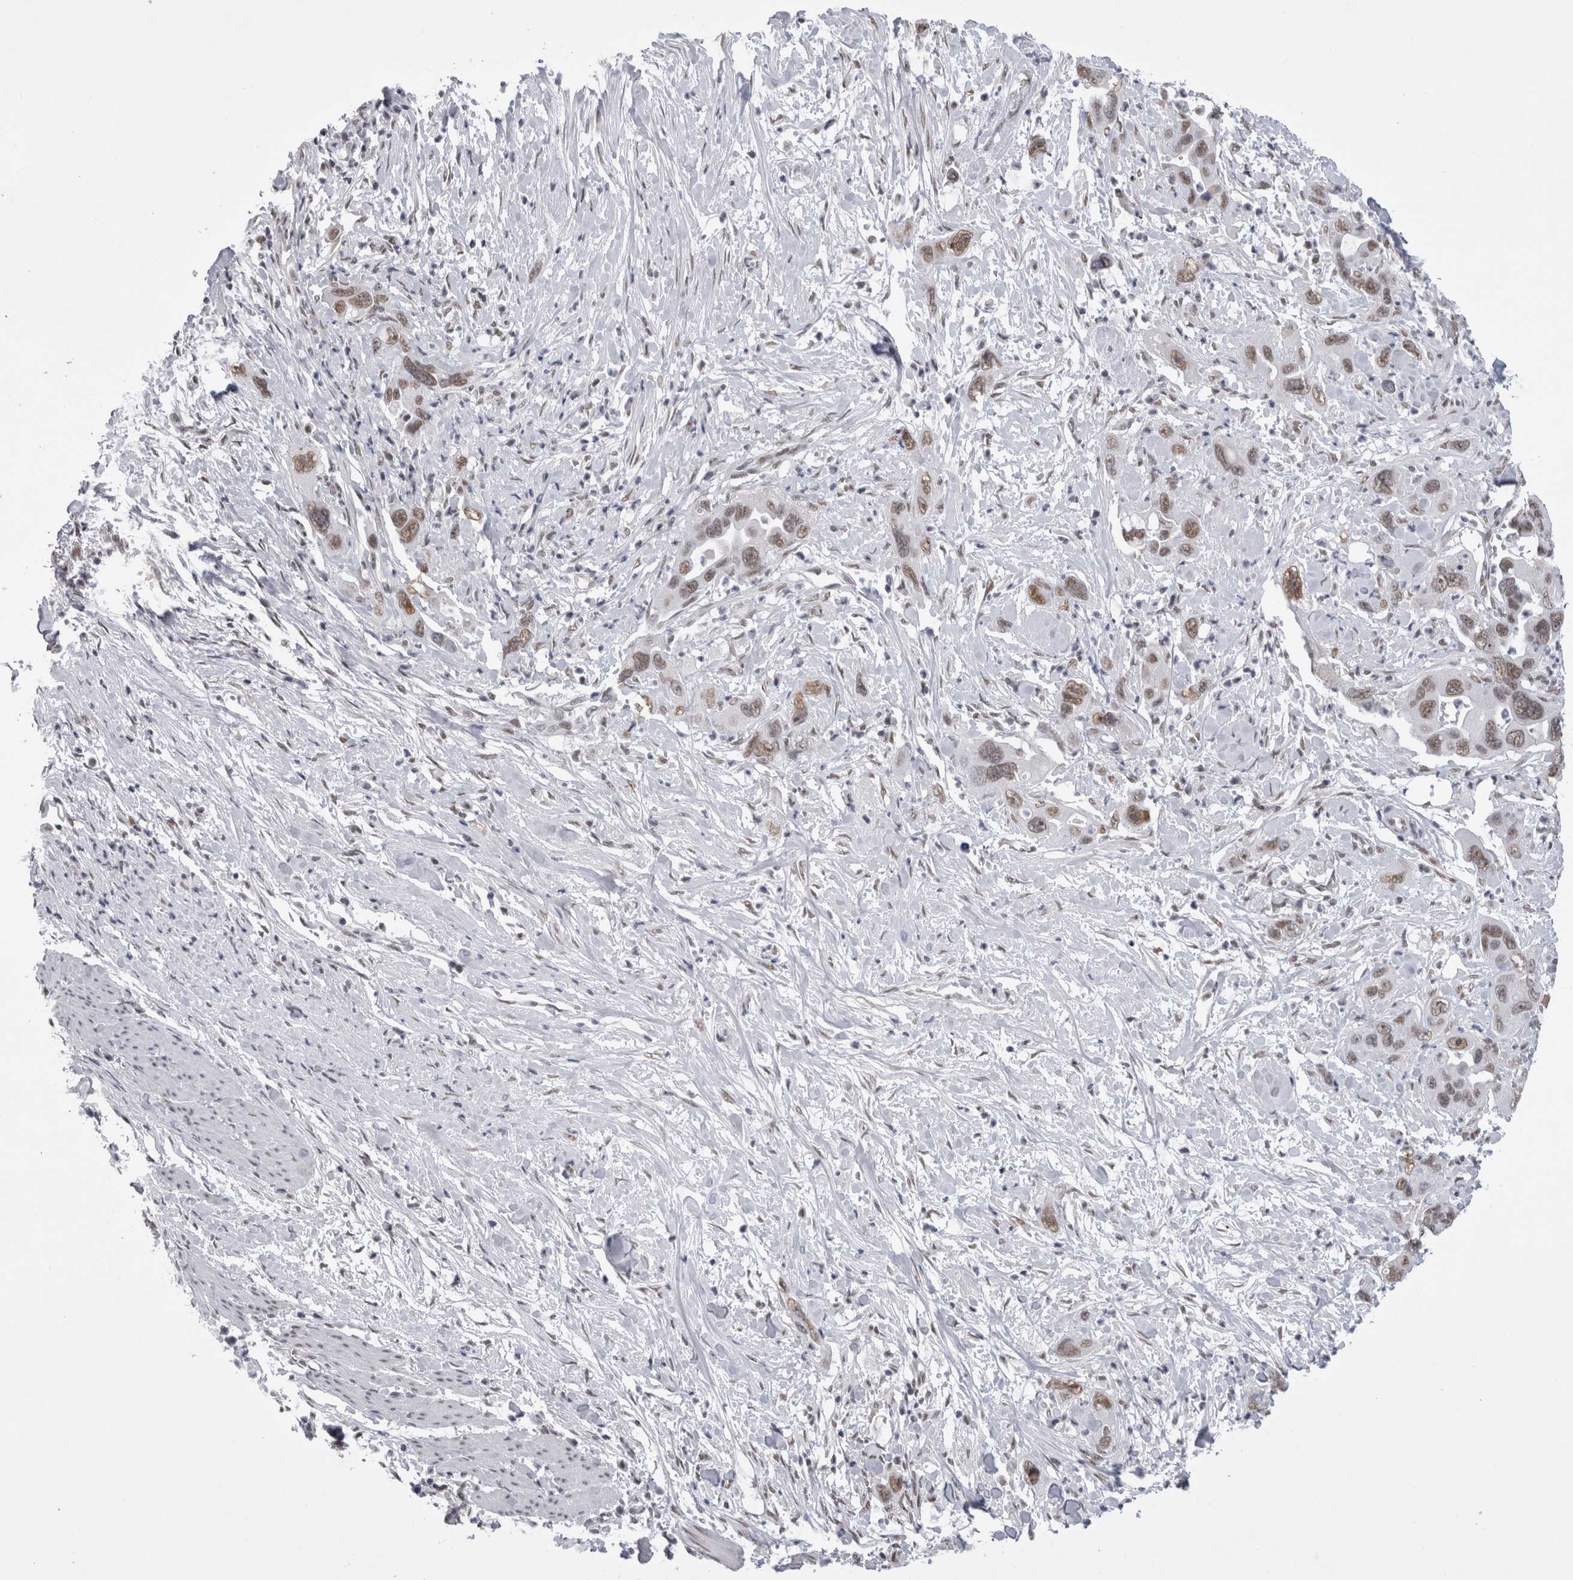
{"staining": {"intensity": "moderate", "quantity": ">75%", "location": "nuclear"}, "tissue": "pancreatic cancer", "cell_type": "Tumor cells", "image_type": "cancer", "snomed": [{"axis": "morphology", "description": "Adenocarcinoma, NOS"}, {"axis": "topography", "description": "Pancreas"}], "caption": "IHC image of pancreatic cancer stained for a protein (brown), which reveals medium levels of moderate nuclear expression in about >75% of tumor cells.", "gene": "API5", "patient": {"sex": "female", "age": 70}}